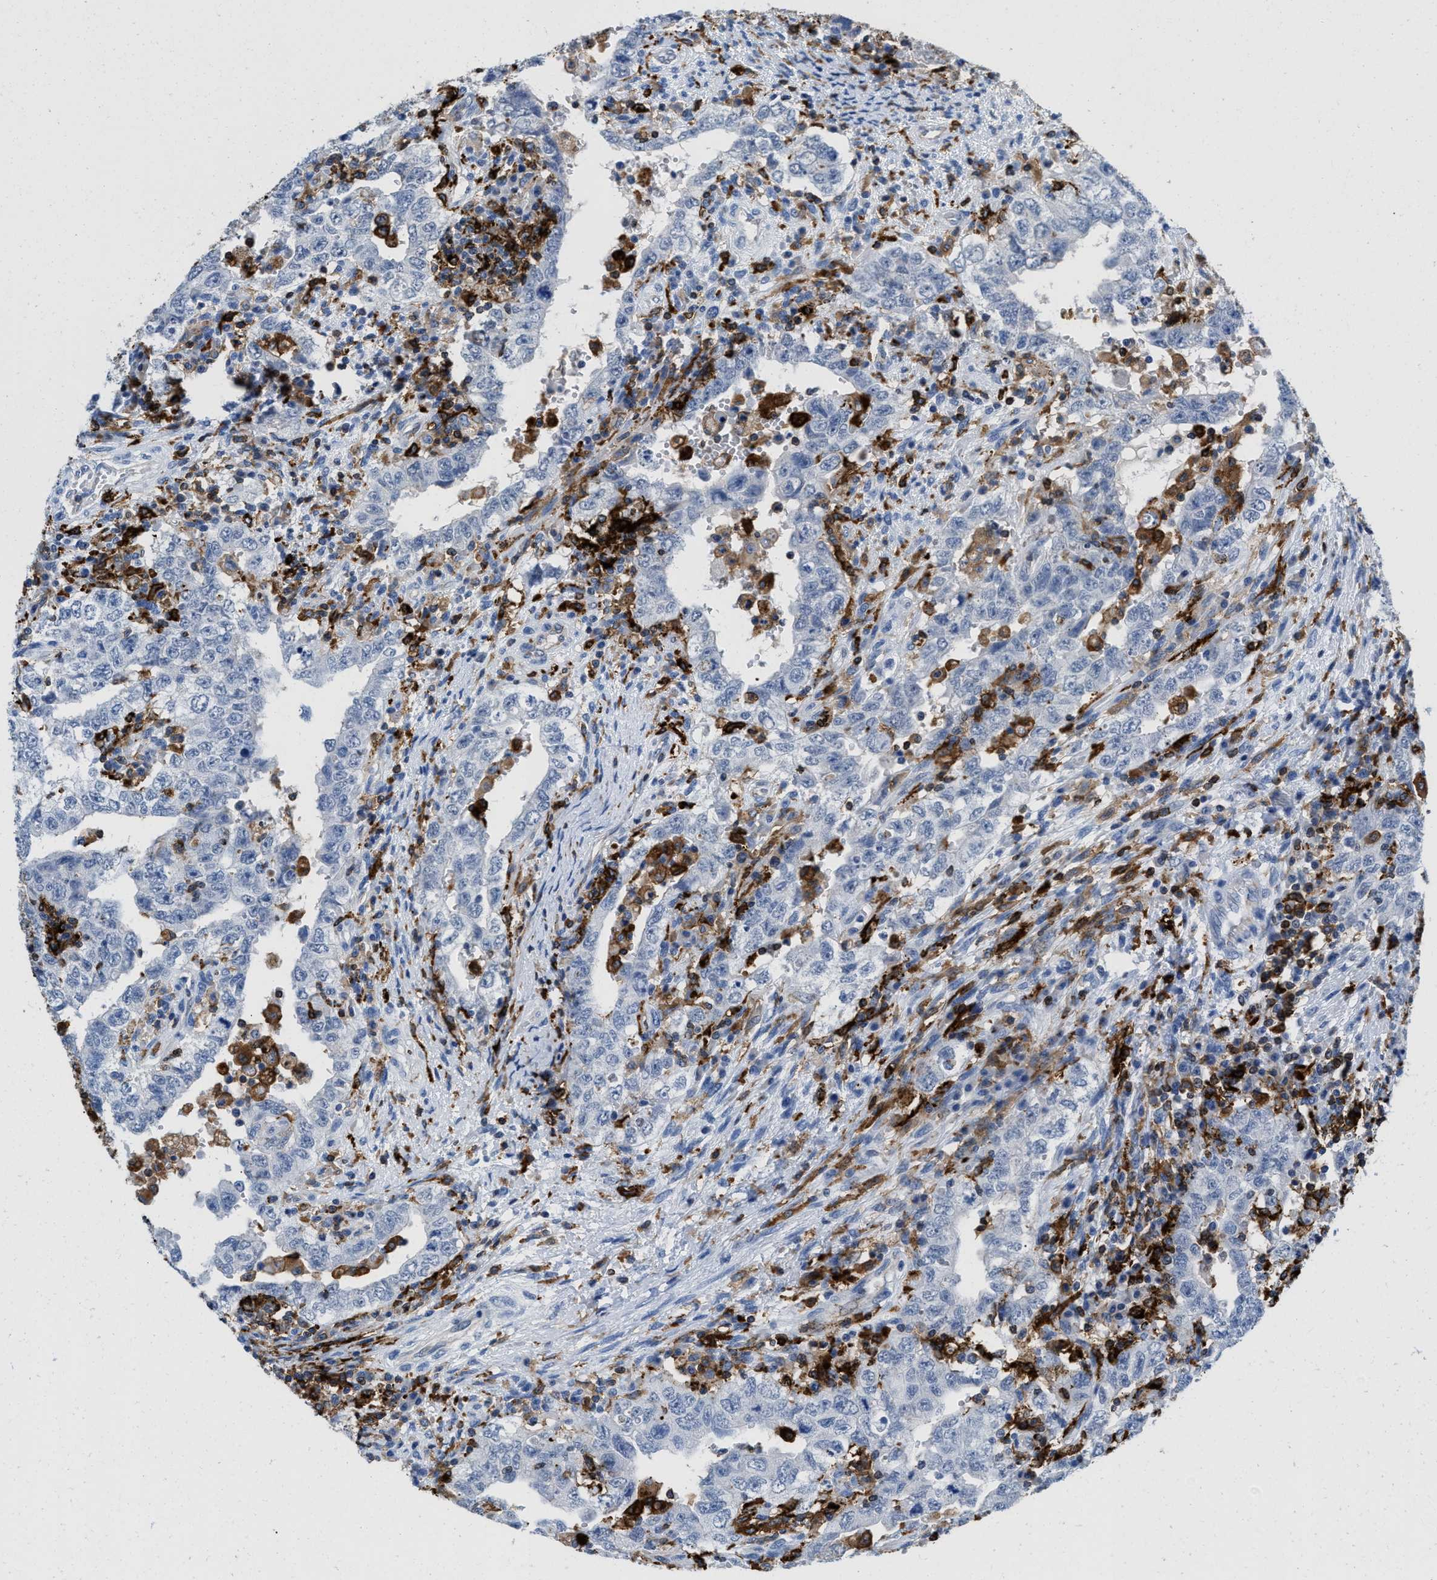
{"staining": {"intensity": "negative", "quantity": "none", "location": "none"}, "tissue": "testis cancer", "cell_type": "Tumor cells", "image_type": "cancer", "snomed": [{"axis": "morphology", "description": "Carcinoma, Embryonal, NOS"}, {"axis": "topography", "description": "Testis"}], "caption": "This is an immunohistochemistry photomicrograph of human testis cancer (embryonal carcinoma). There is no staining in tumor cells.", "gene": "CD226", "patient": {"sex": "male", "age": 26}}